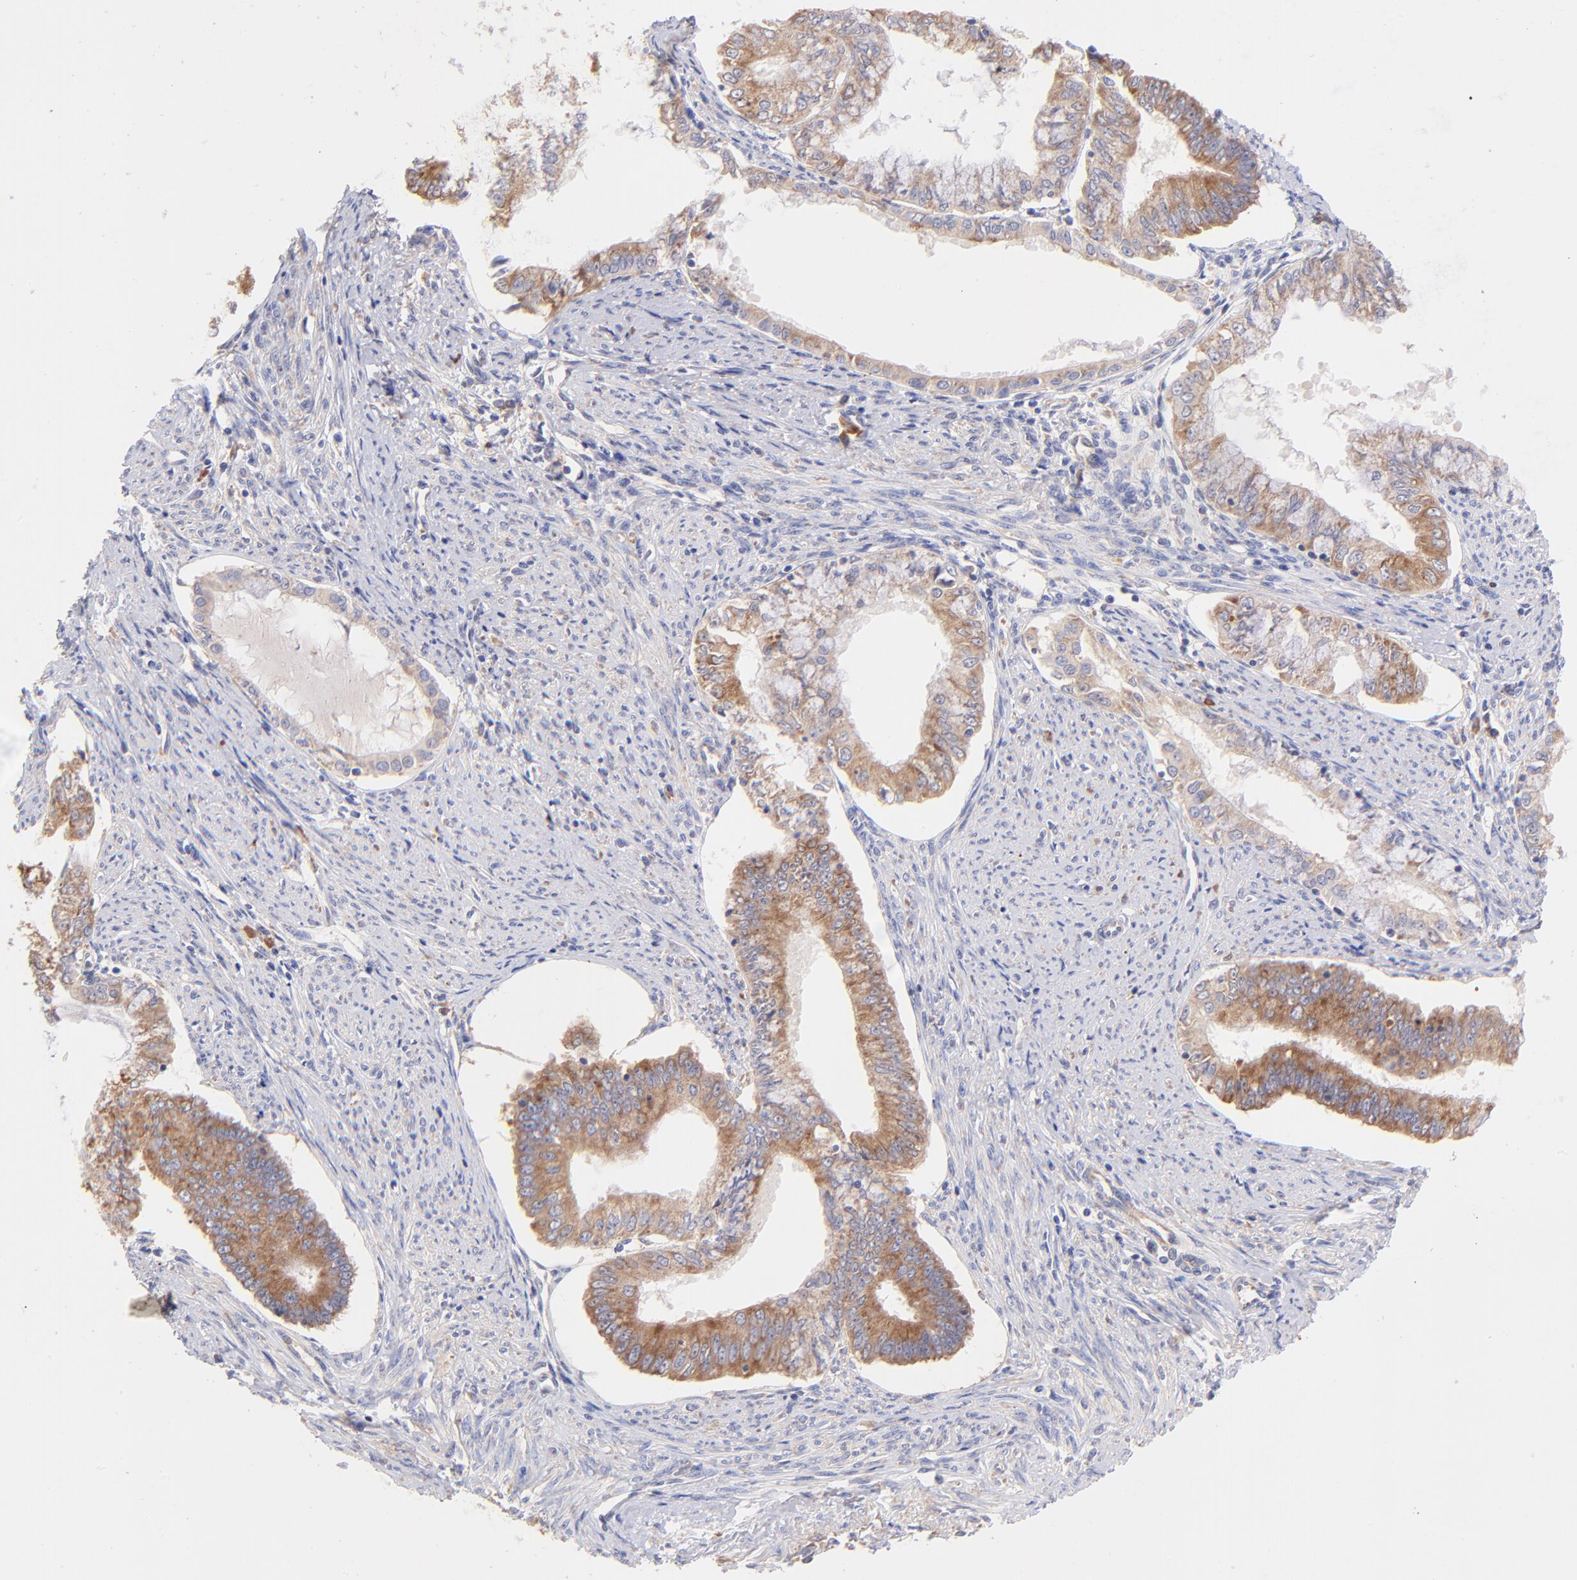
{"staining": {"intensity": "moderate", "quantity": ">75%", "location": "cytoplasmic/membranous"}, "tissue": "endometrial cancer", "cell_type": "Tumor cells", "image_type": "cancer", "snomed": [{"axis": "morphology", "description": "Adenocarcinoma, NOS"}, {"axis": "topography", "description": "Endometrium"}], "caption": "Protein expression analysis of adenocarcinoma (endometrial) reveals moderate cytoplasmic/membranous positivity in approximately >75% of tumor cells. (DAB IHC, brown staining for protein, blue staining for nuclei).", "gene": "RPL11", "patient": {"sex": "female", "age": 76}}